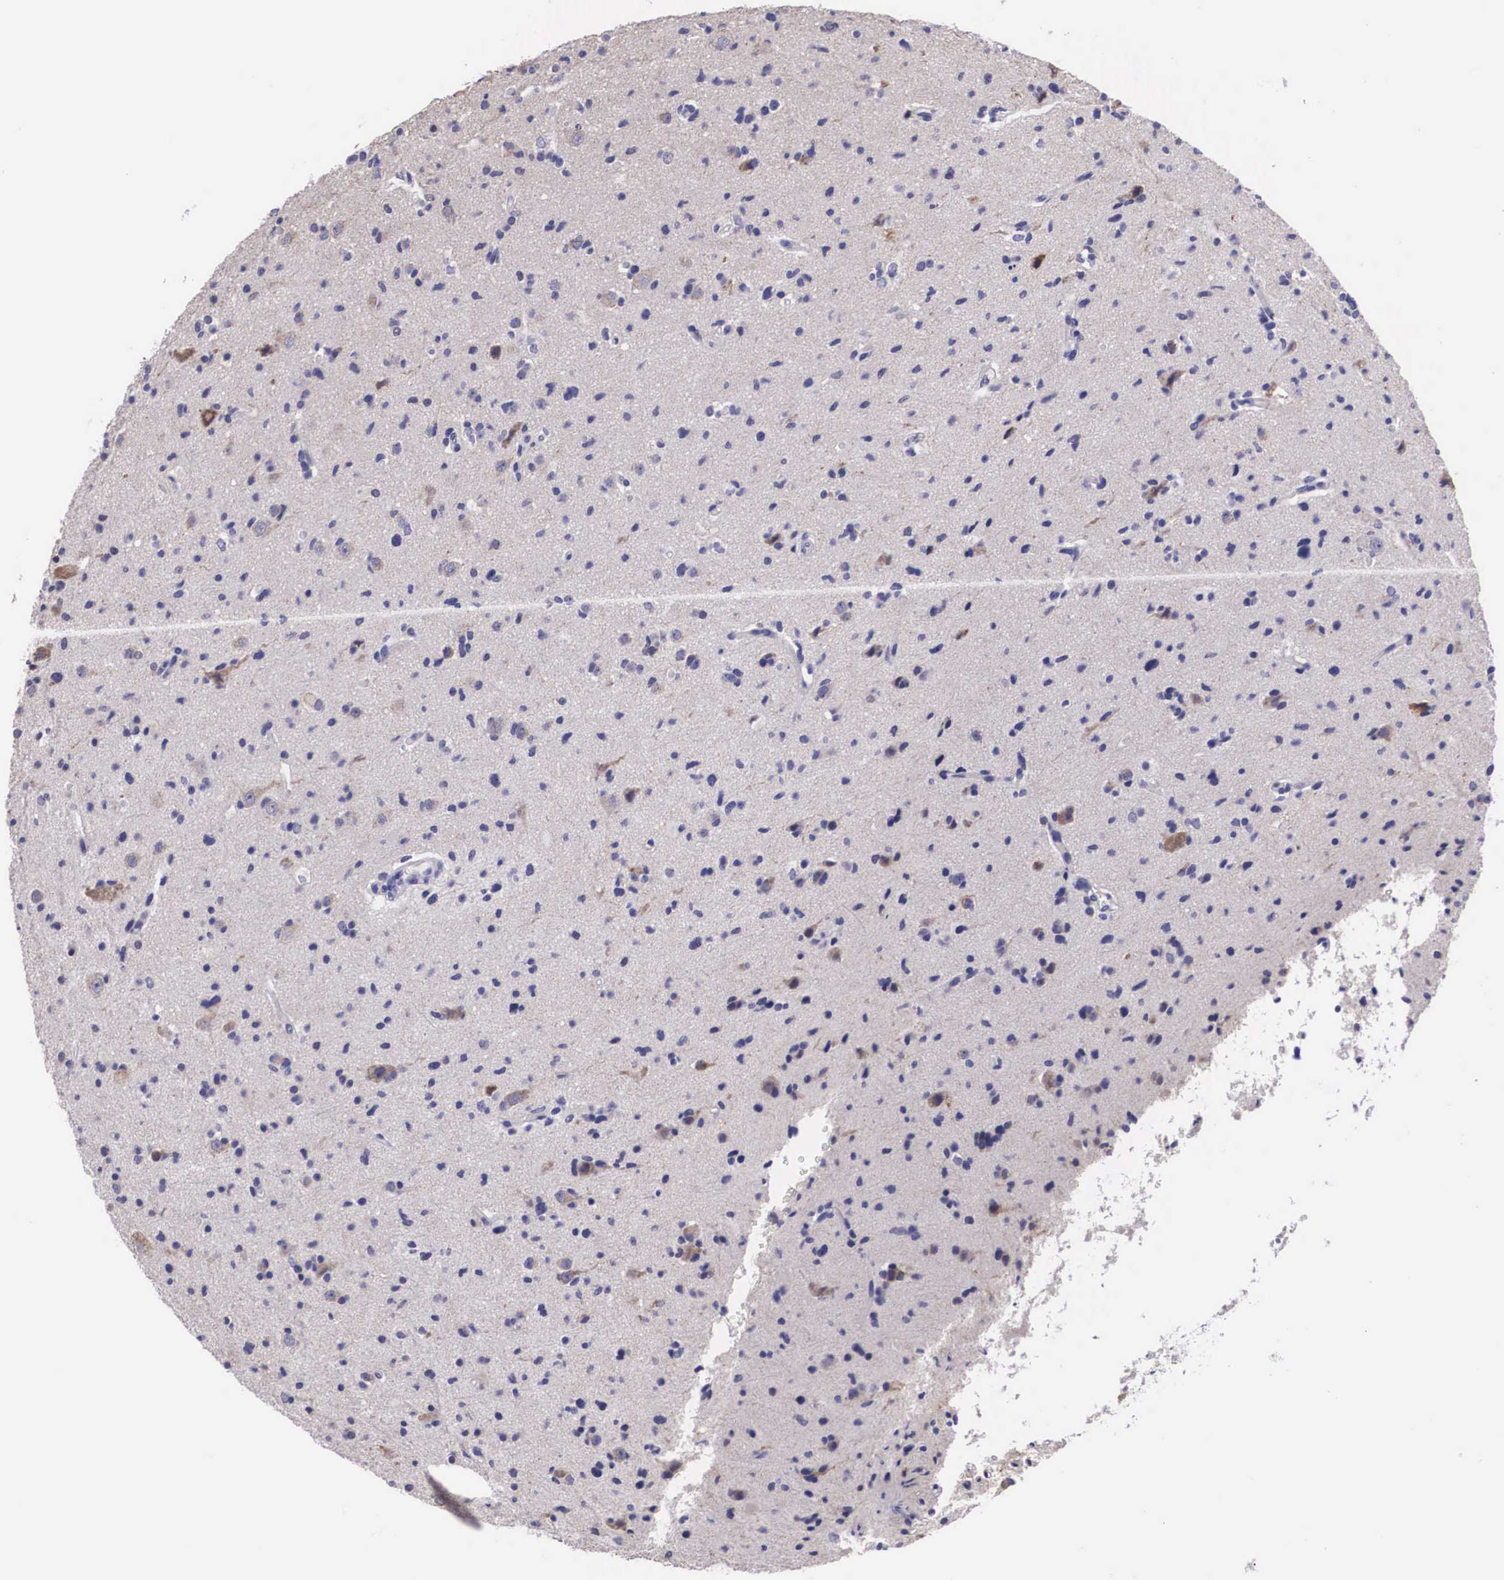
{"staining": {"intensity": "weak", "quantity": "<25%", "location": "cytoplasmic/membranous"}, "tissue": "glioma", "cell_type": "Tumor cells", "image_type": "cancer", "snomed": [{"axis": "morphology", "description": "Glioma, malignant, Low grade"}, {"axis": "topography", "description": "Brain"}], "caption": "IHC histopathology image of malignant glioma (low-grade) stained for a protein (brown), which reveals no expression in tumor cells.", "gene": "ARG2", "patient": {"sex": "female", "age": 46}}